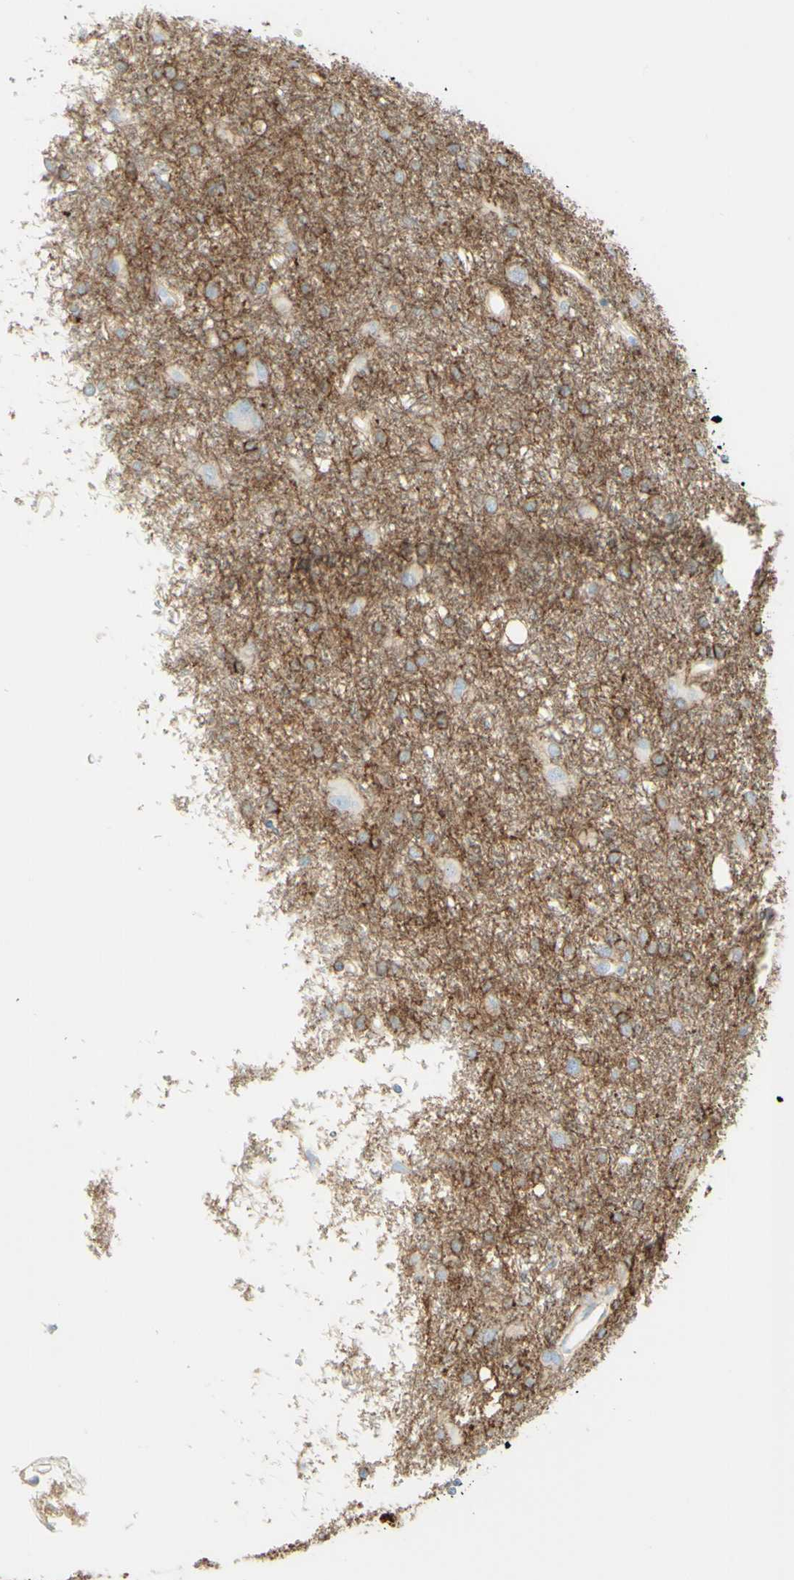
{"staining": {"intensity": "moderate", "quantity": "25%-75%", "location": "cytoplasmic/membranous"}, "tissue": "glioma", "cell_type": "Tumor cells", "image_type": "cancer", "snomed": [{"axis": "morphology", "description": "Glioma, malignant, High grade"}, {"axis": "topography", "description": "Brain"}], "caption": "Malignant glioma (high-grade) stained with a brown dye reveals moderate cytoplasmic/membranous positive staining in about 25%-75% of tumor cells.", "gene": "ALCAM", "patient": {"sex": "female", "age": 59}}